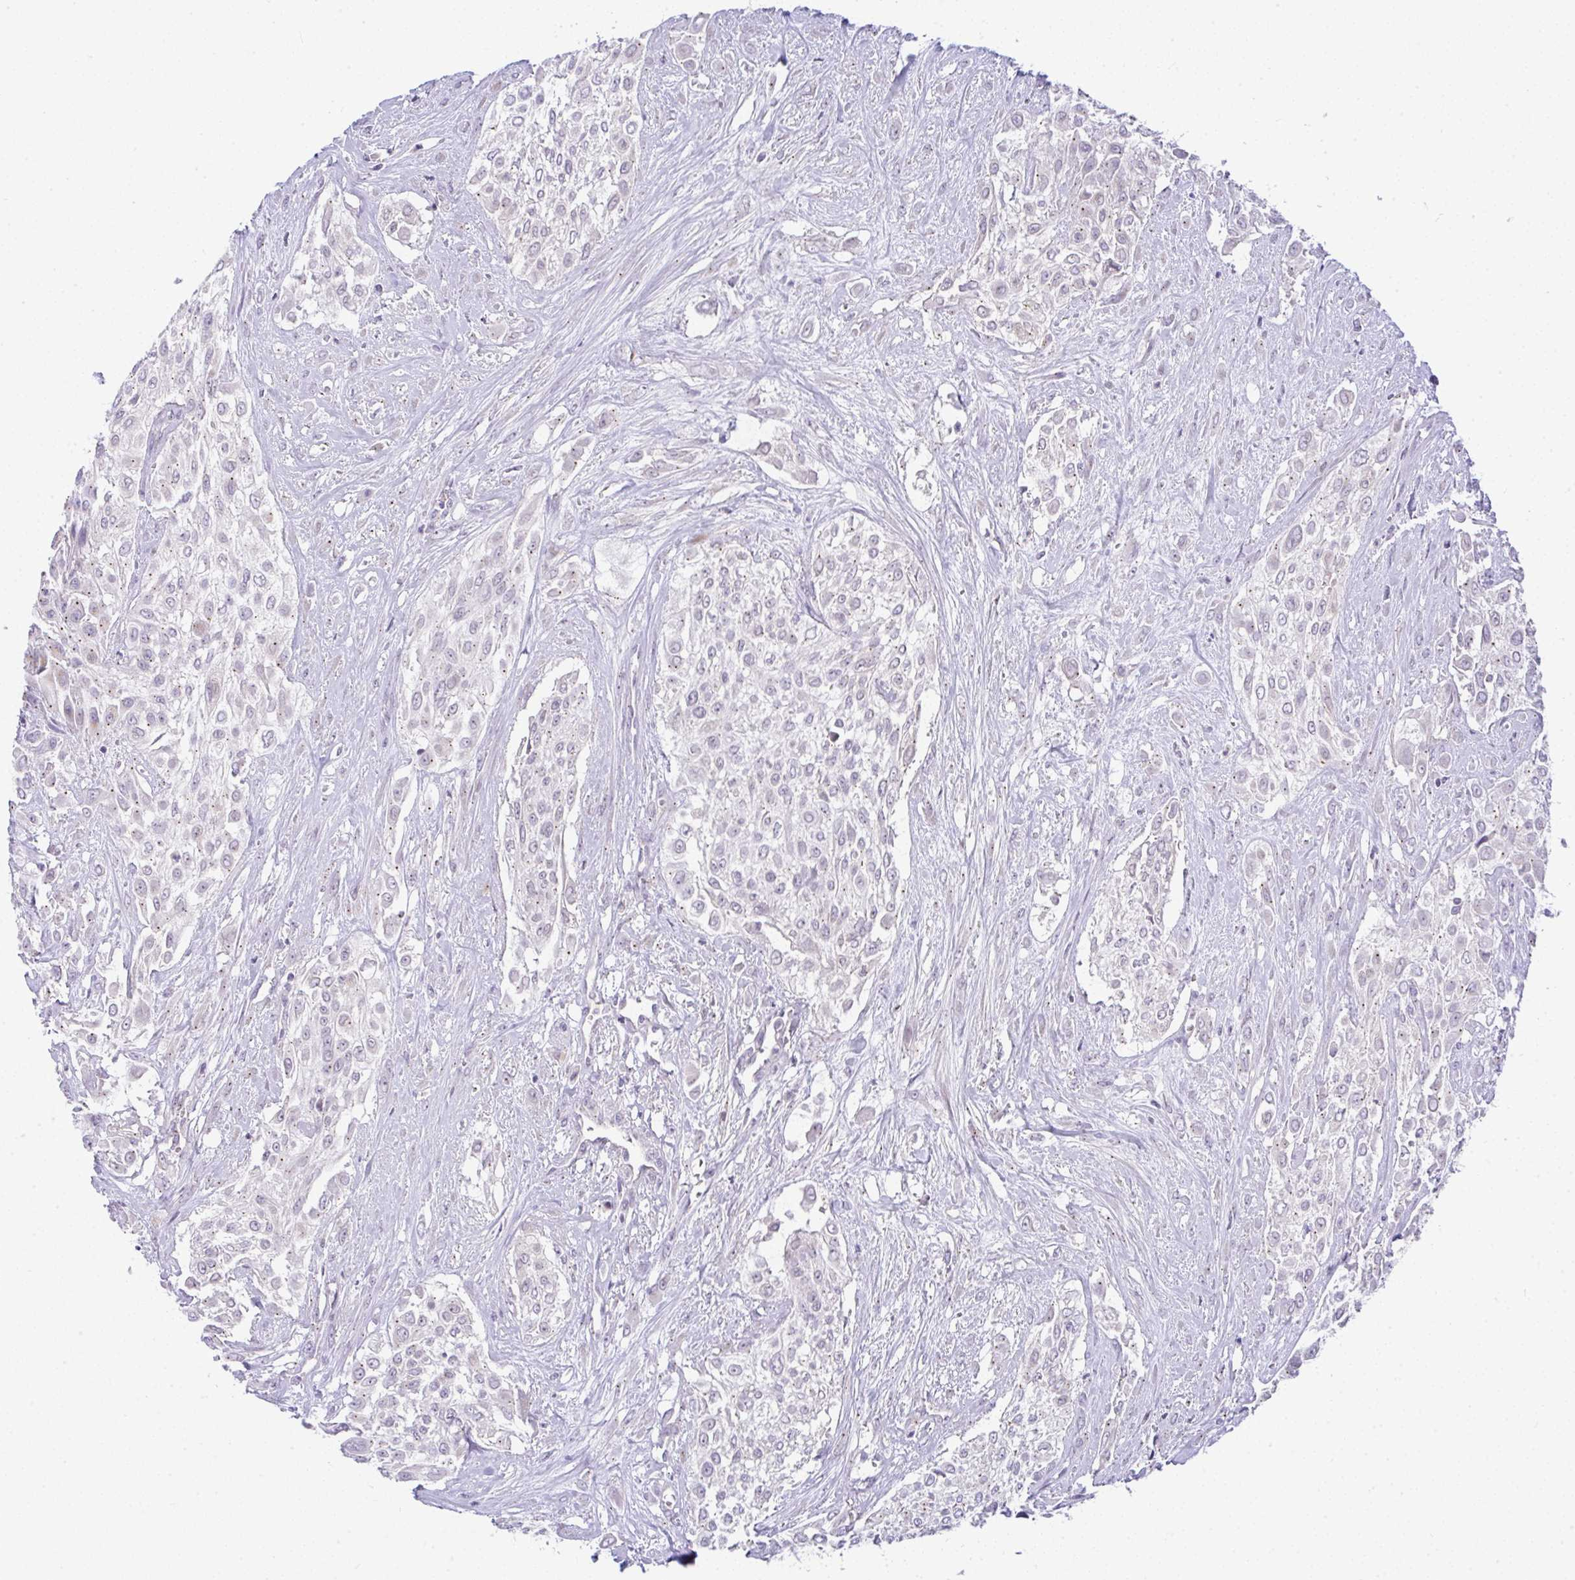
{"staining": {"intensity": "weak", "quantity": "<25%", "location": "cytoplasmic/membranous"}, "tissue": "urothelial cancer", "cell_type": "Tumor cells", "image_type": "cancer", "snomed": [{"axis": "morphology", "description": "Urothelial carcinoma, High grade"}, {"axis": "topography", "description": "Urinary bladder"}], "caption": "Protein analysis of urothelial carcinoma (high-grade) reveals no significant staining in tumor cells.", "gene": "FAM177A1", "patient": {"sex": "male", "age": 57}}